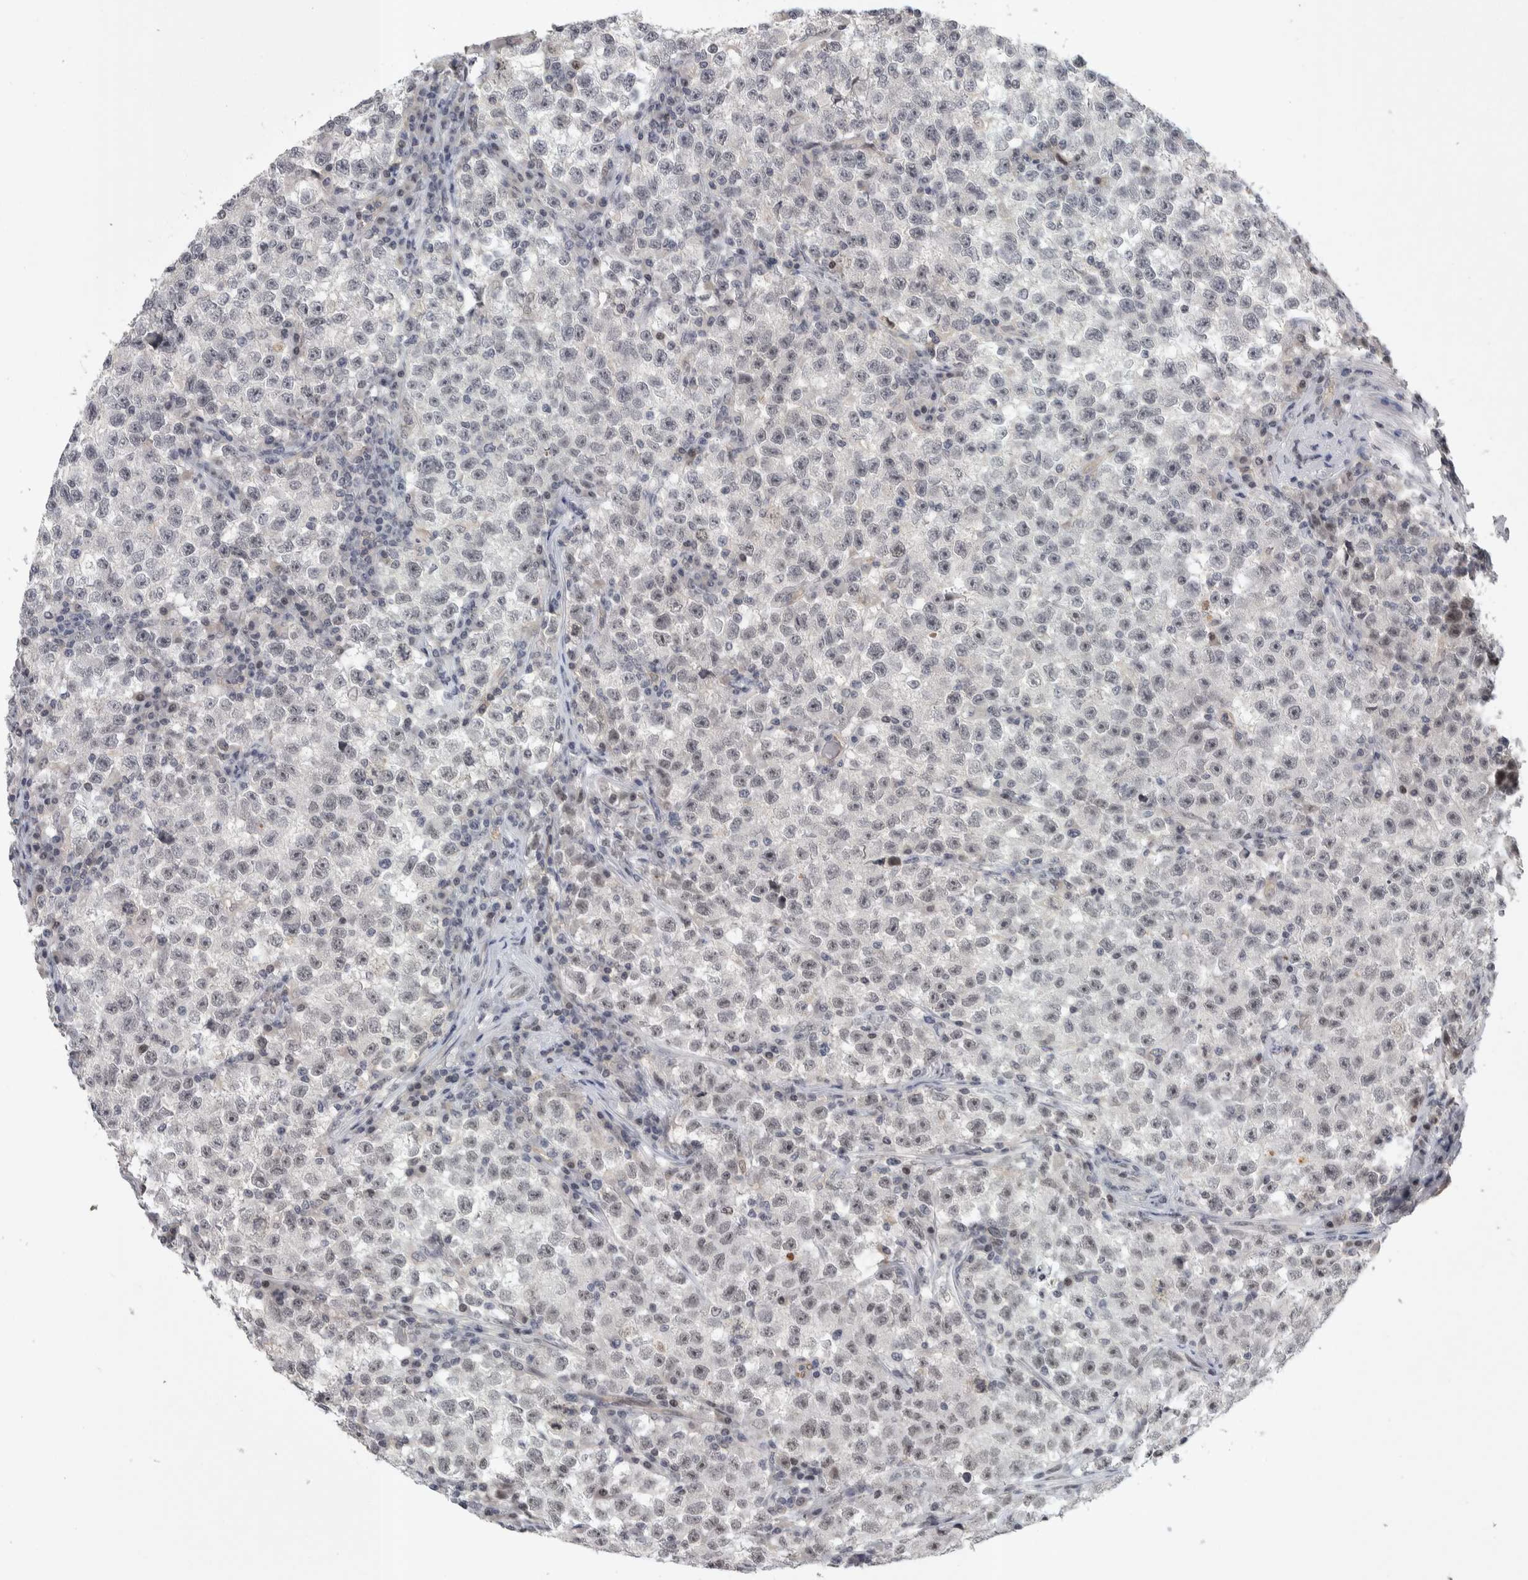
{"staining": {"intensity": "weak", "quantity": "<25%", "location": "nuclear"}, "tissue": "testis cancer", "cell_type": "Tumor cells", "image_type": "cancer", "snomed": [{"axis": "morphology", "description": "Seminoma, NOS"}, {"axis": "topography", "description": "Testis"}], "caption": "DAB immunohistochemical staining of testis seminoma displays no significant expression in tumor cells. (DAB IHC, high magnification).", "gene": "ZSCAN21", "patient": {"sex": "male", "age": 22}}